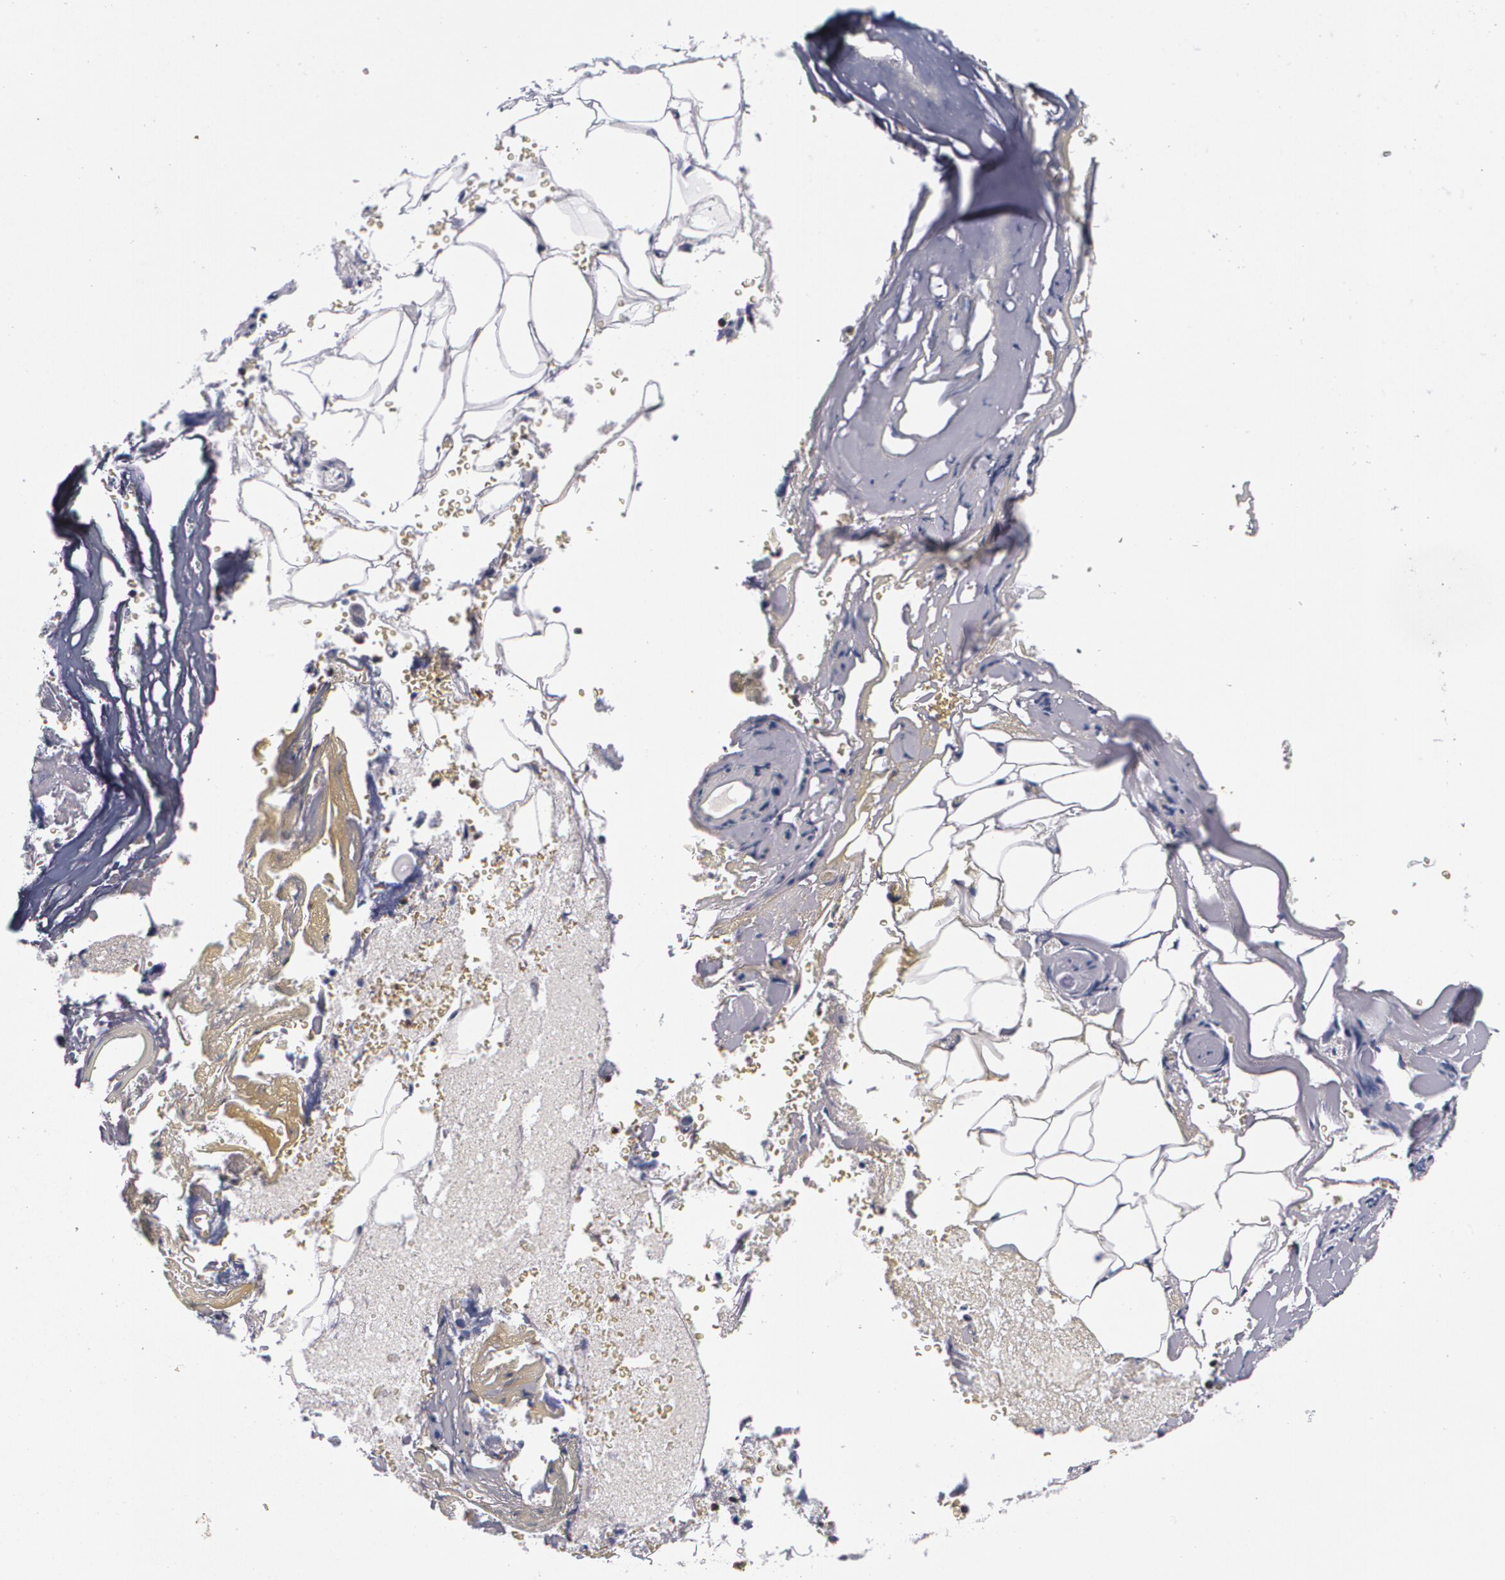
{"staining": {"intensity": "negative", "quantity": "none", "location": "none"}, "tissue": "adrenal gland", "cell_type": "Glandular cells", "image_type": "normal", "snomed": [{"axis": "morphology", "description": "Normal tissue, NOS"}, {"axis": "topography", "description": "Adrenal gland"}], "caption": "IHC of benign adrenal gland exhibits no positivity in glandular cells.", "gene": "S100A8", "patient": {"sex": "female", "age": 71}}